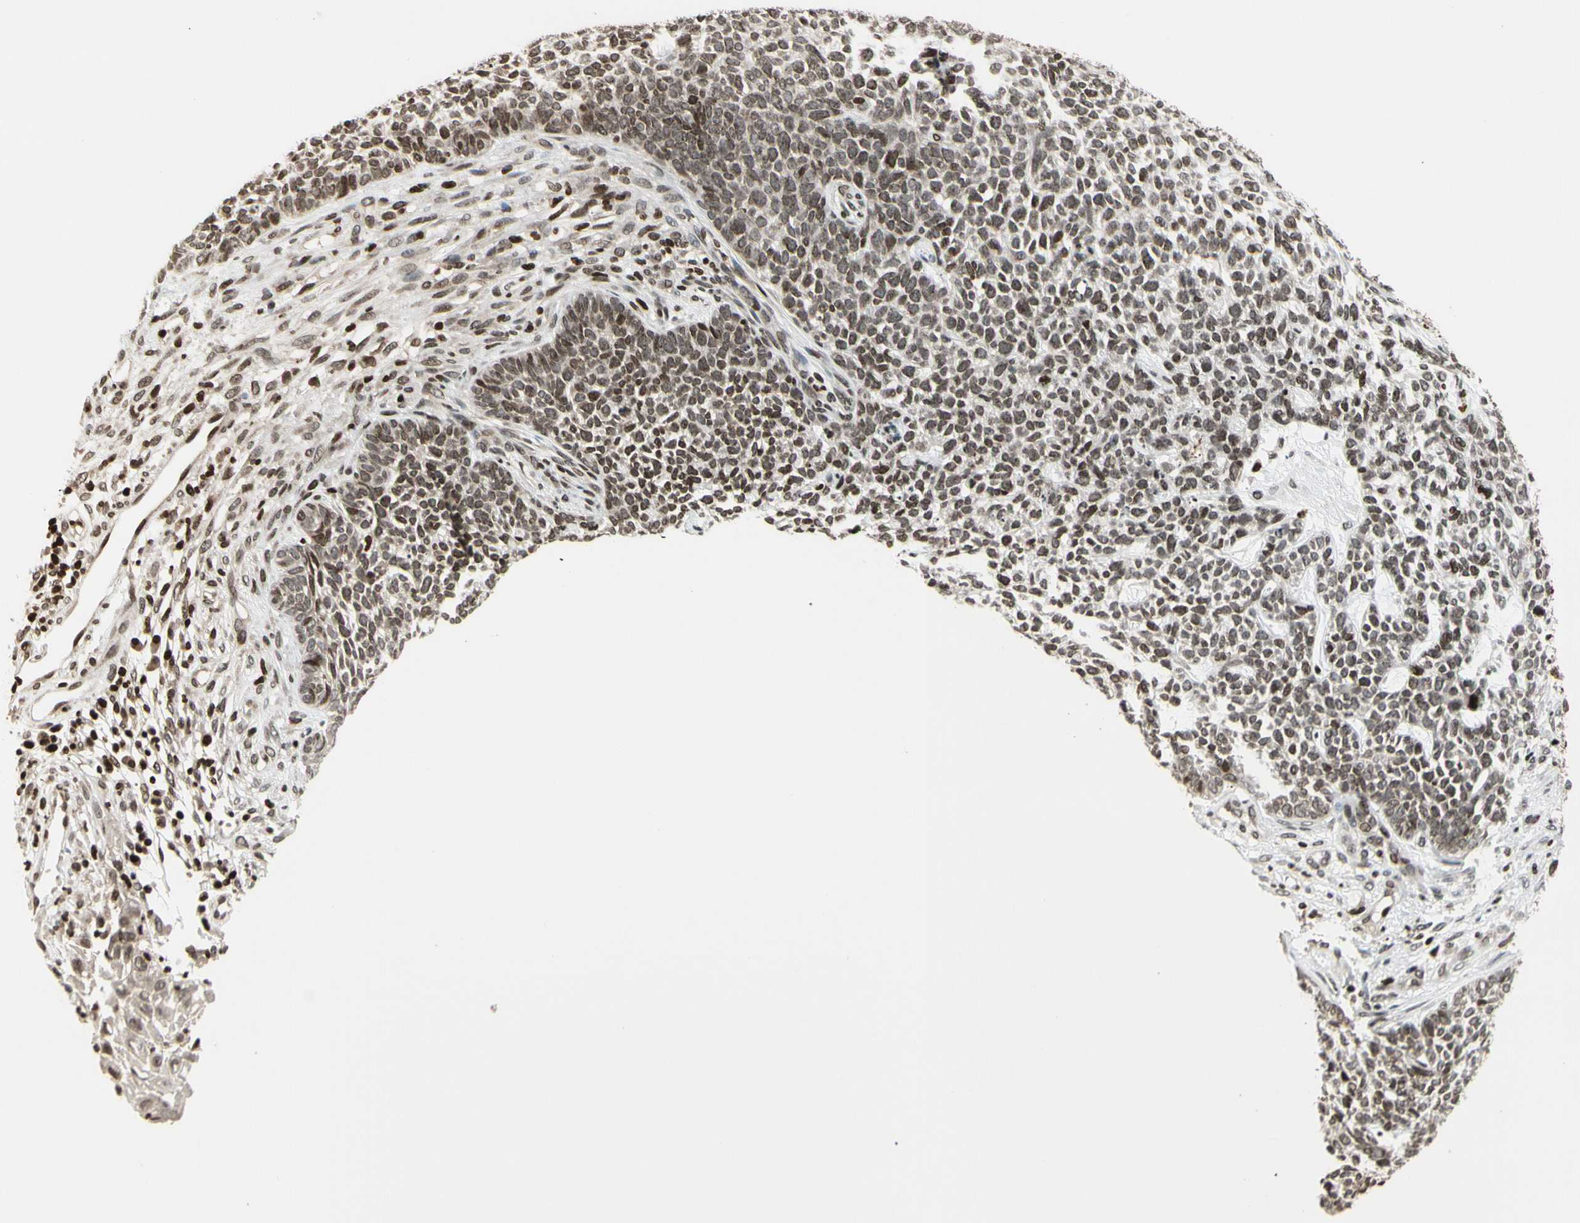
{"staining": {"intensity": "weak", "quantity": ">75%", "location": "nuclear"}, "tissue": "skin cancer", "cell_type": "Tumor cells", "image_type": "cancer", "snomed": [{"axis": "morphology", "description": "Basal cell carcinoma"}, {"axis": "topography", "description": "Skin"}], "caption": "This is a histology image of immunohistochemistry staining of skin cancer (basal cell carcinoma), which shows weak expression in the nuclear of tumor cells.", "gene": "TSHZ3", "patient": {"sex": "female", "age": 84}}